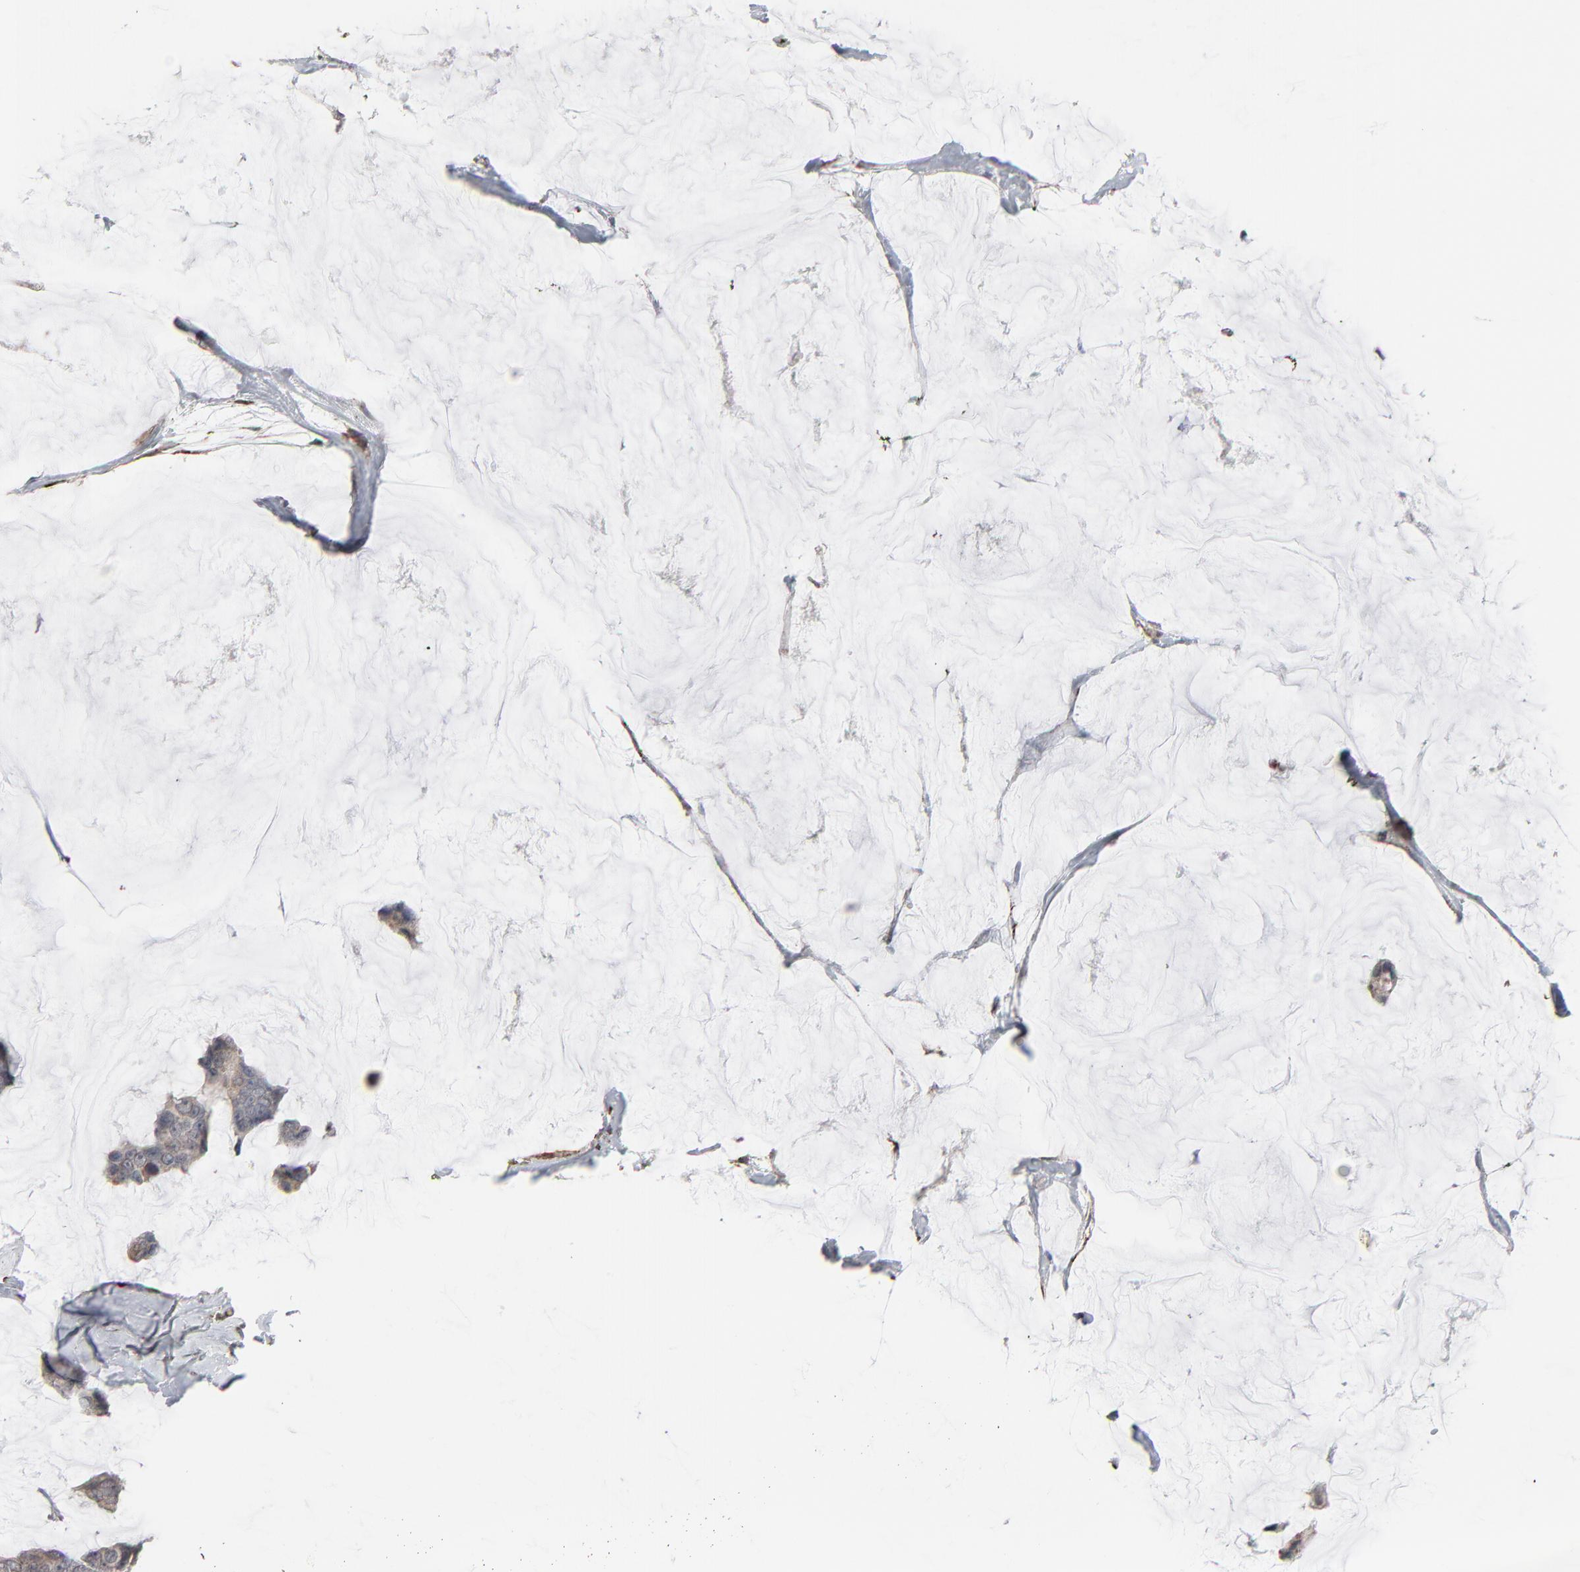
{"staining": {"intensity": "weak", "quantity": ">75%", "location": "cytoplasmic/membranous"}, "tissue": "breast cancer", "cell_type": "Tumor cells", "image_type": "cancer", "snomed": [{"axis": "morphology", "description": "Normal tissue, NOS"}, {"axis": "morphology", "description": "Duct carcinoma"}, {"axis": "topography", "description": "Breast"}], "caption": "Protein staining of breast cancer (invasive ductal carcinoma) tissue reveals weak cytoplasmic/membranous positivity in about >75% of tumor cells. Immunohistochemistry stains the protein of interest in brown and the nuclei are stained blue.", "gene": "CTNND1", "patient": {"sex": "female", "age": 50}}